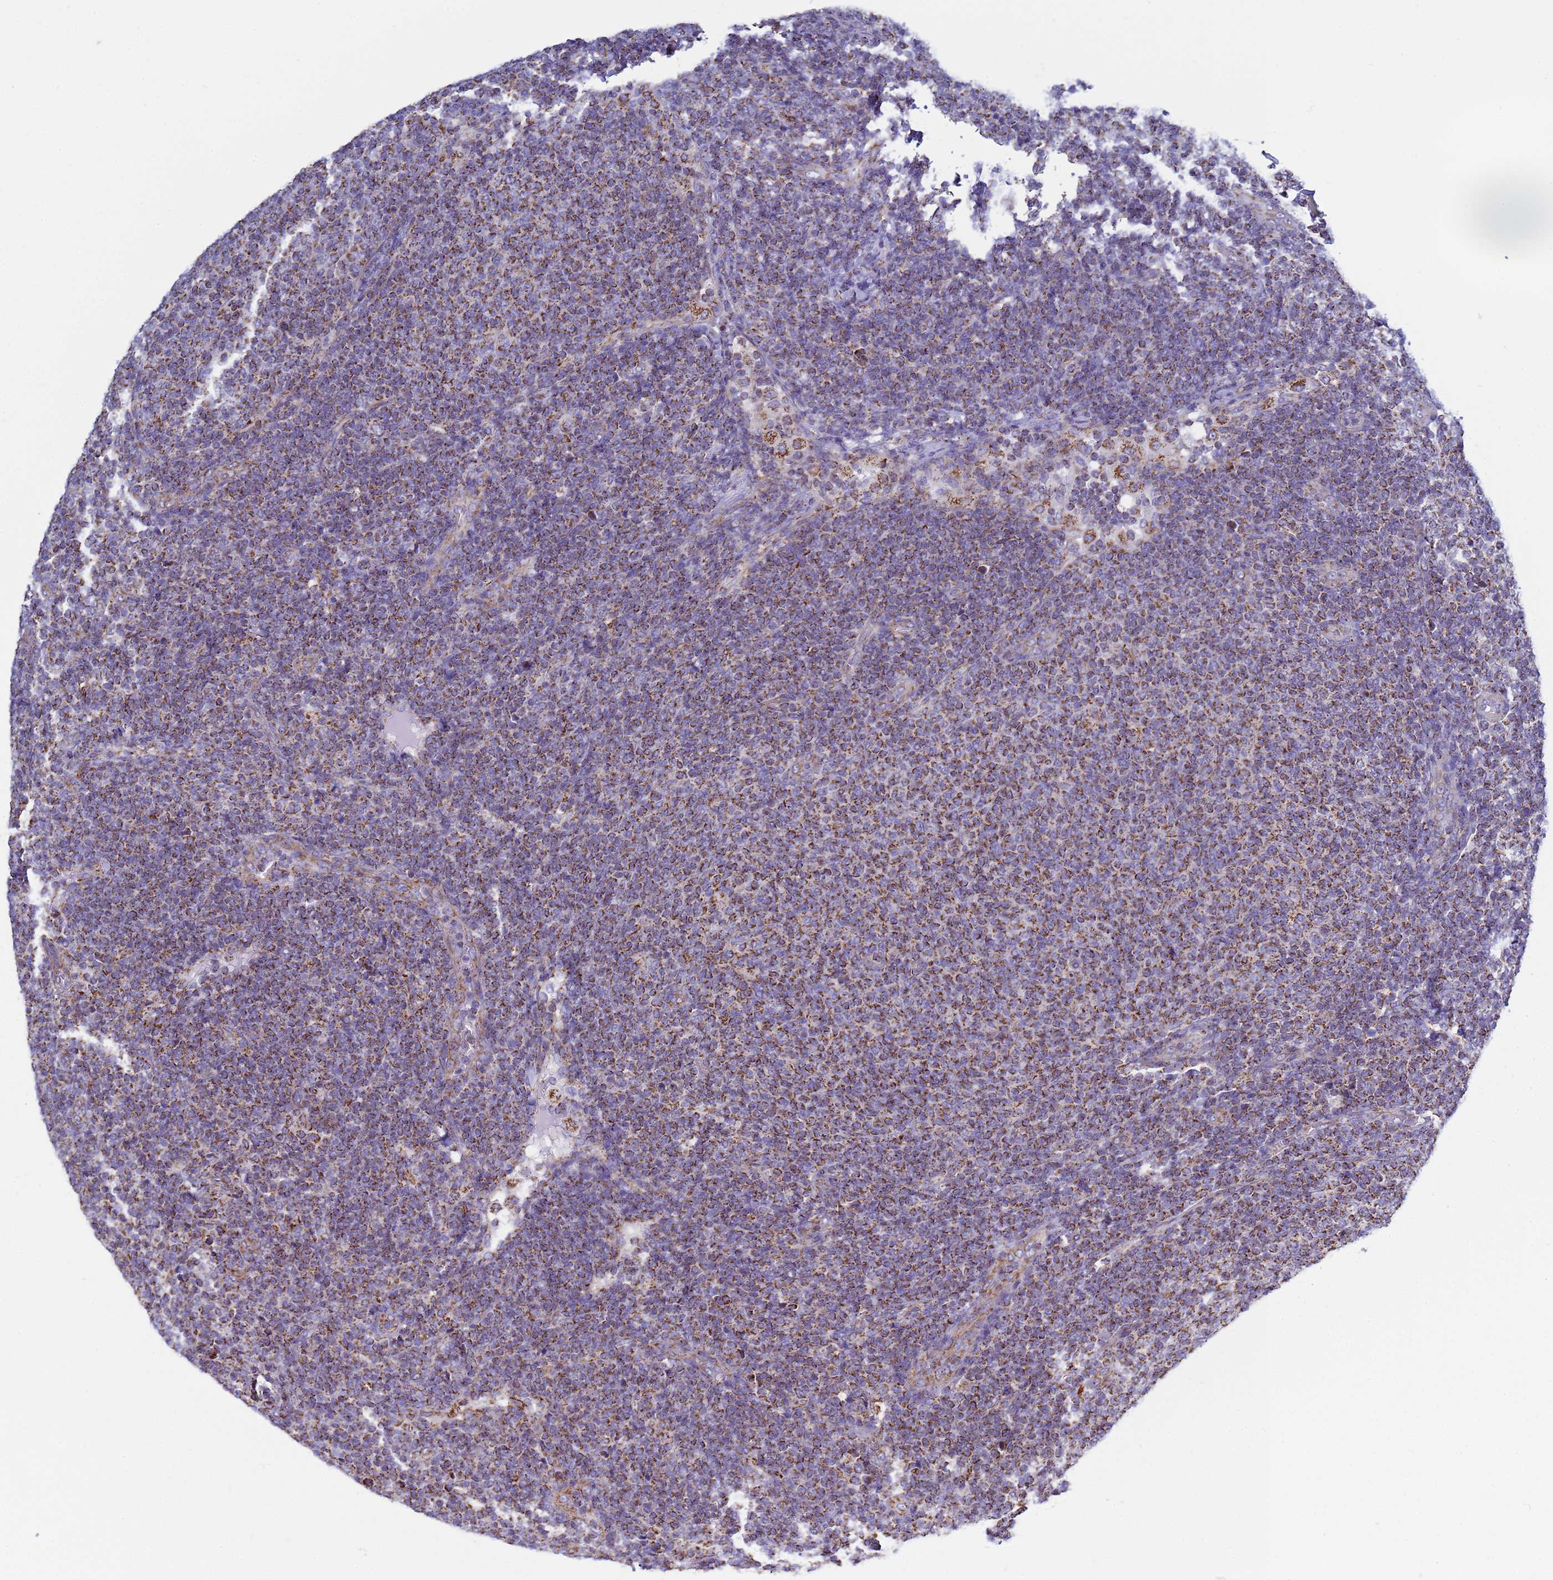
{"staining": {"intensity": "strong", "quantity": "25%-75%", "location": "cytoplasmic/membranous"}, "tissue": "lymphoma", "cell_type": "Tumor cells", "image_type": "cancer", "snomed": [{"axis": "morphology", "description": "Malignant lymphoma, non-Hodgkin's type, Low grade"}, {"axis": "topography", "description": "Lymph node"}], "caption": "High-power microscopy captured an IHC micrograph of low-grade malignant lymphoma, non-Hodgkin's type, revealing strong cytoplasmic/membranous positivity in approximately 25%-75% of tumor cells.", "gene": "COQ4", "patient": {"sex": "male", "age": 66}}